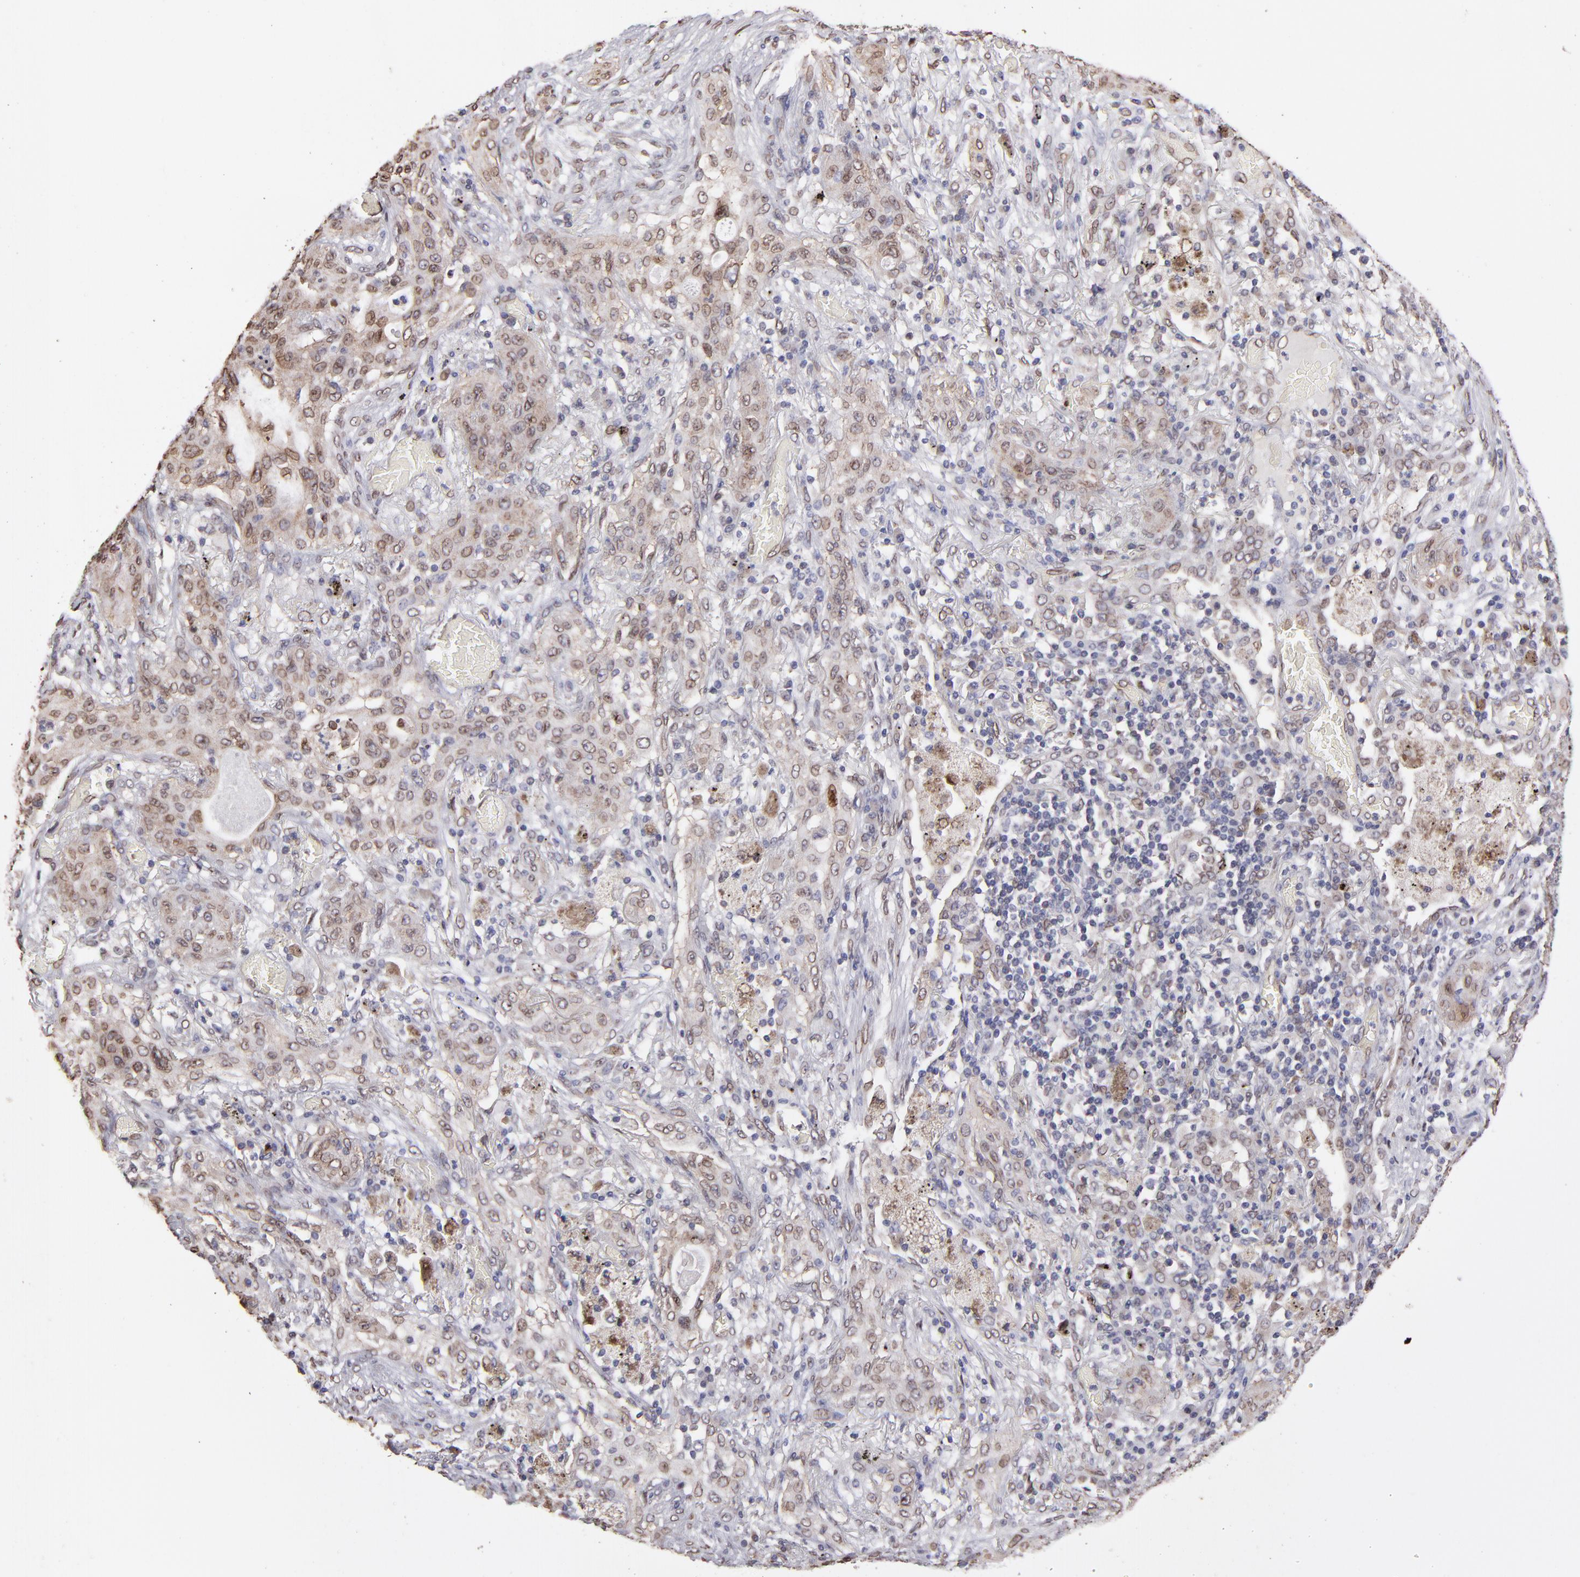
{"staining": {"intensity": "weak", "quantity": ">75%", "location": "cytoplasmic/membranous,nuclear"}, "tissue": "lung cancer", "cell_type": "Tumor cells", "image_type": "cancer", "snomed": [{"axis": "morphology", "description": "Squamous cell carcinoma, NOS"}, {"axis": "topography", "description": "Lung"}], "caption": "Approximately >75% of tumor cells in human lung cancer demonstrate weak cytoplasmic/membranous and nuclear protein positivity as visualized by brown immunohistochemical staining.", "gene": "PUM3", "patient": {"sex": "female", "age": 47}}